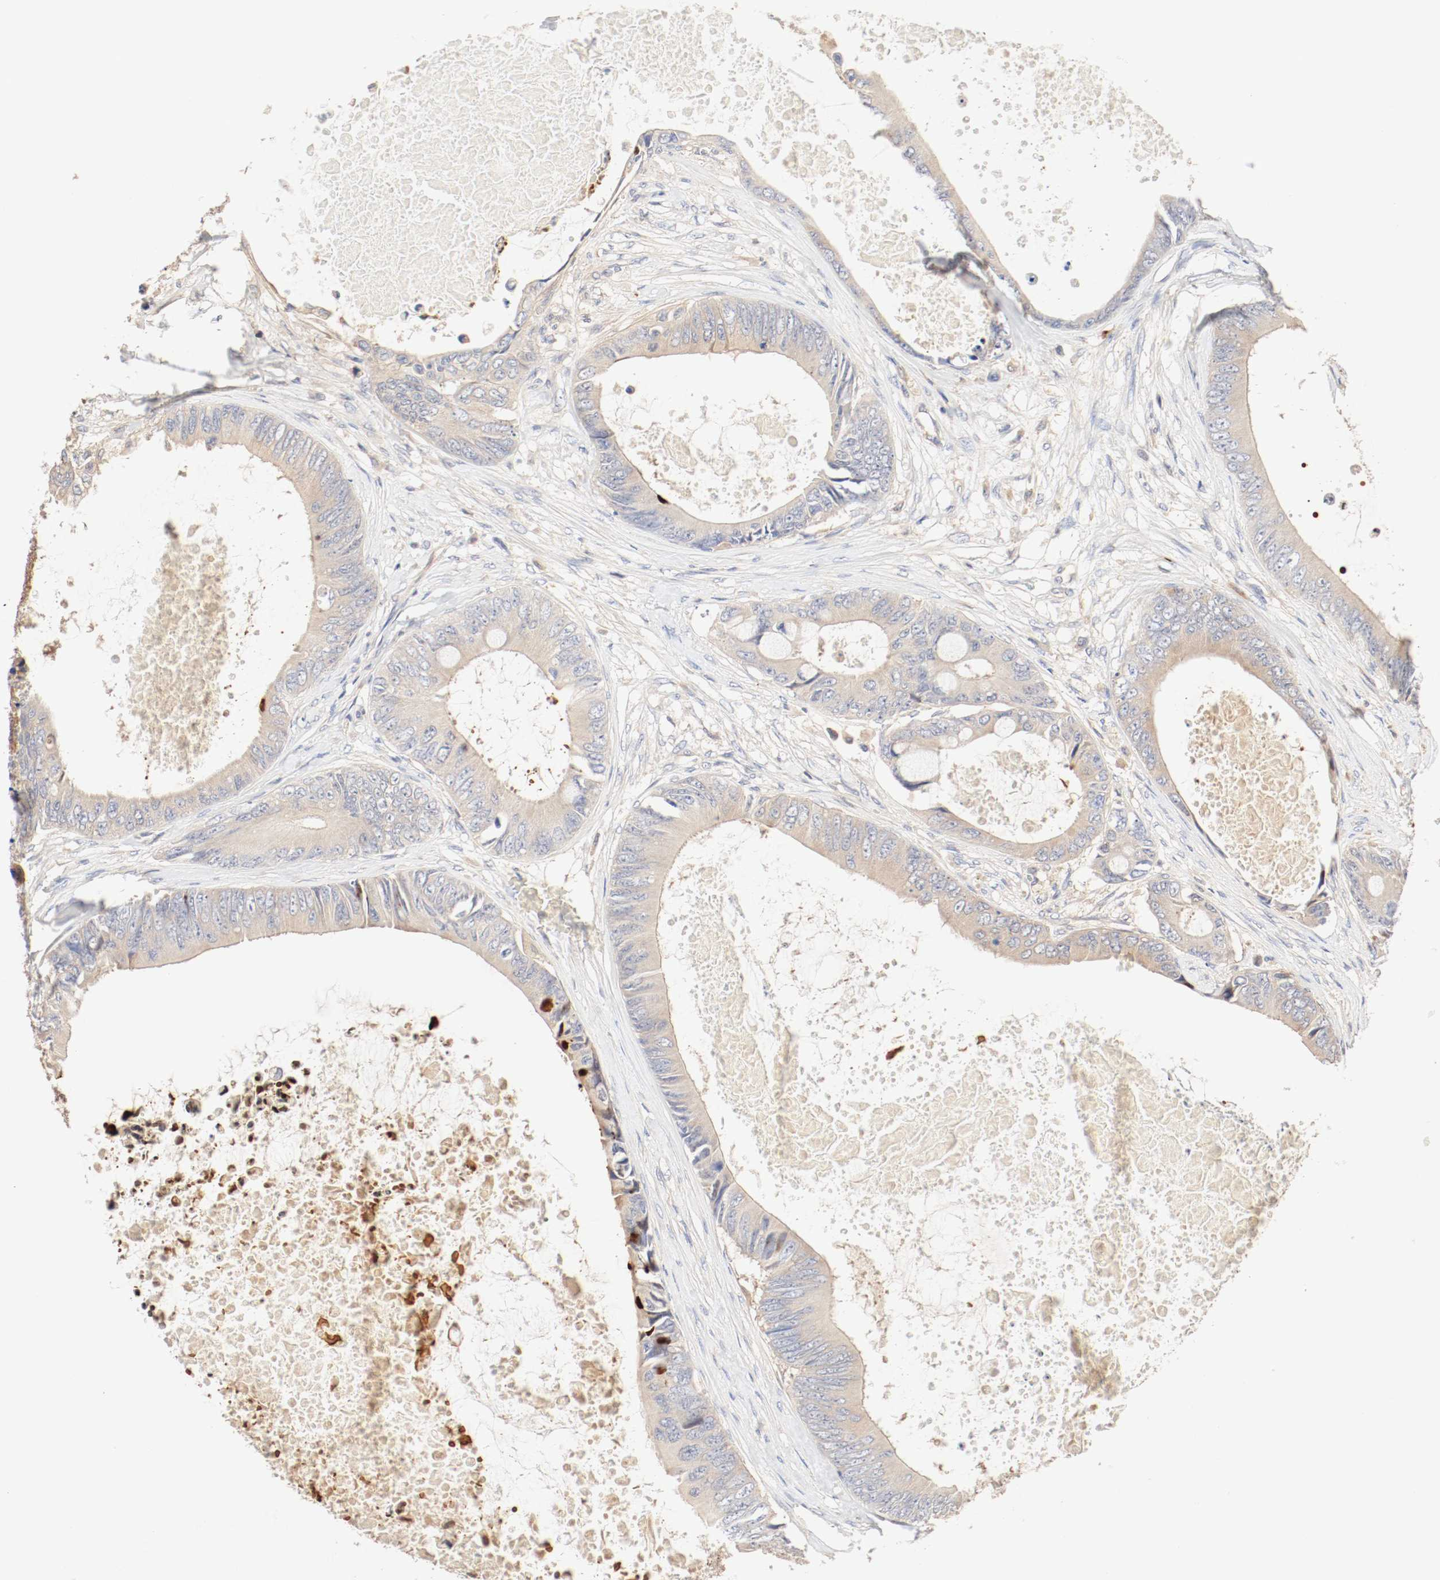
{"staining": {"intensity": "moderate", "quantity": ">75%", "location": "cytoplasmic/membranous"}, "tissue": "colorectal cancer", "cell_type": "Tumor cells", "image_type": "cancer", "snomed": [{"axis": "morphology", "description": "Normal tissue, NOS"}, {"axis": "morphology", "description": "Adenocarcinoma, NOS"}, {"axis": "topography", "description": "Rectum"}, {"axis": "topography", "description": "Peripheral nerve tissue"}], "caption": "Human adenocarcinoma (colorectal) stained with a protein marker shows moderate staining in tumor cells.", "gene": "GIT1", "patient": {"sex": "female", "age": 77}}